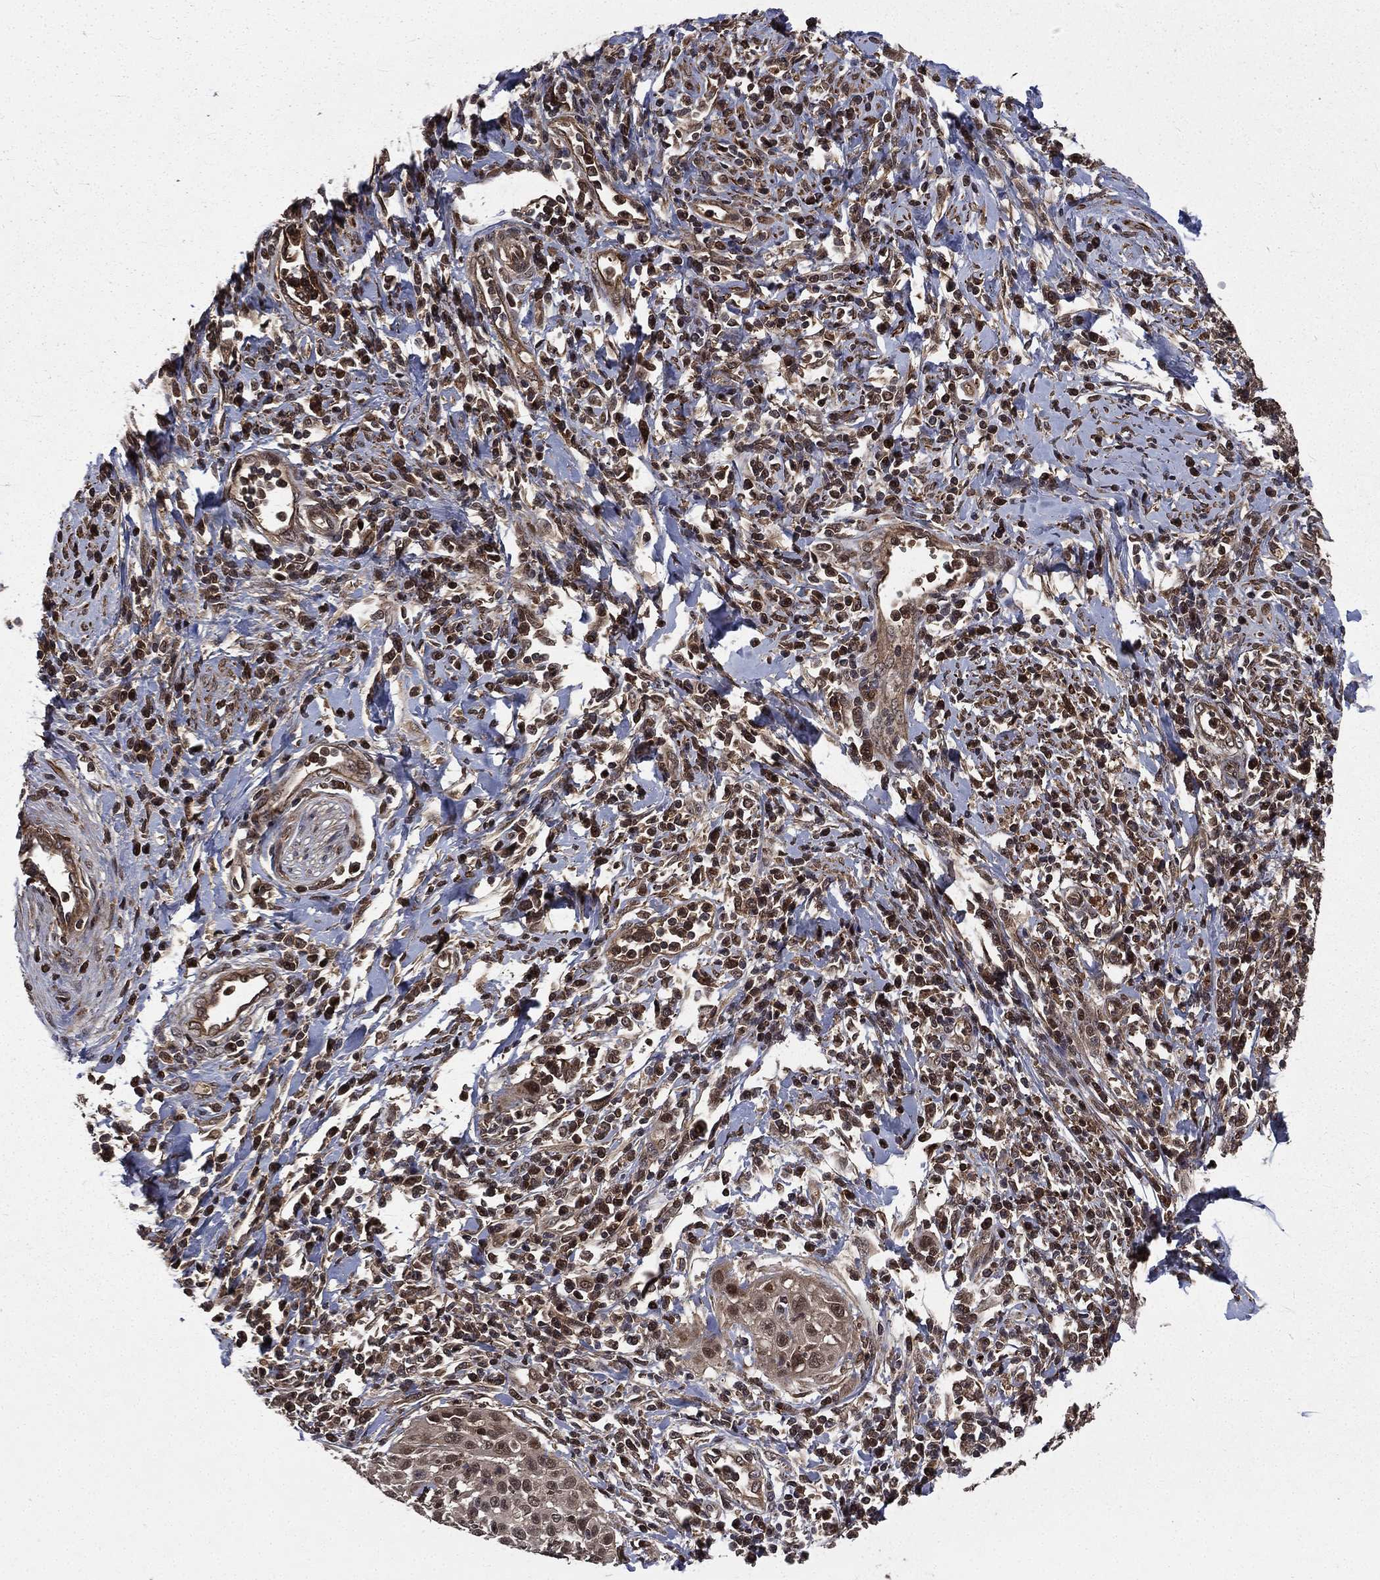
{"staining": {"intensity": "weak", "quantity": "<25%", "location": "cytoplasmic/membranous,nuclear"}, "tissue": "cervical cancer", "cell_type": "Tumor cells", "image_type": "cancer", "snomed": [{"axis": "morphology", "description": "Squamous cell carcinoma, NOS"}, {"axis": "topography", "description": "Cervix"}], "caption": "Cervical squamous cell carcinoma was stained to show a protein in brown. There is no significant expression in tumor cells.", "gene": "LENG8", "patient": {"sex": "female", "age": 26}}